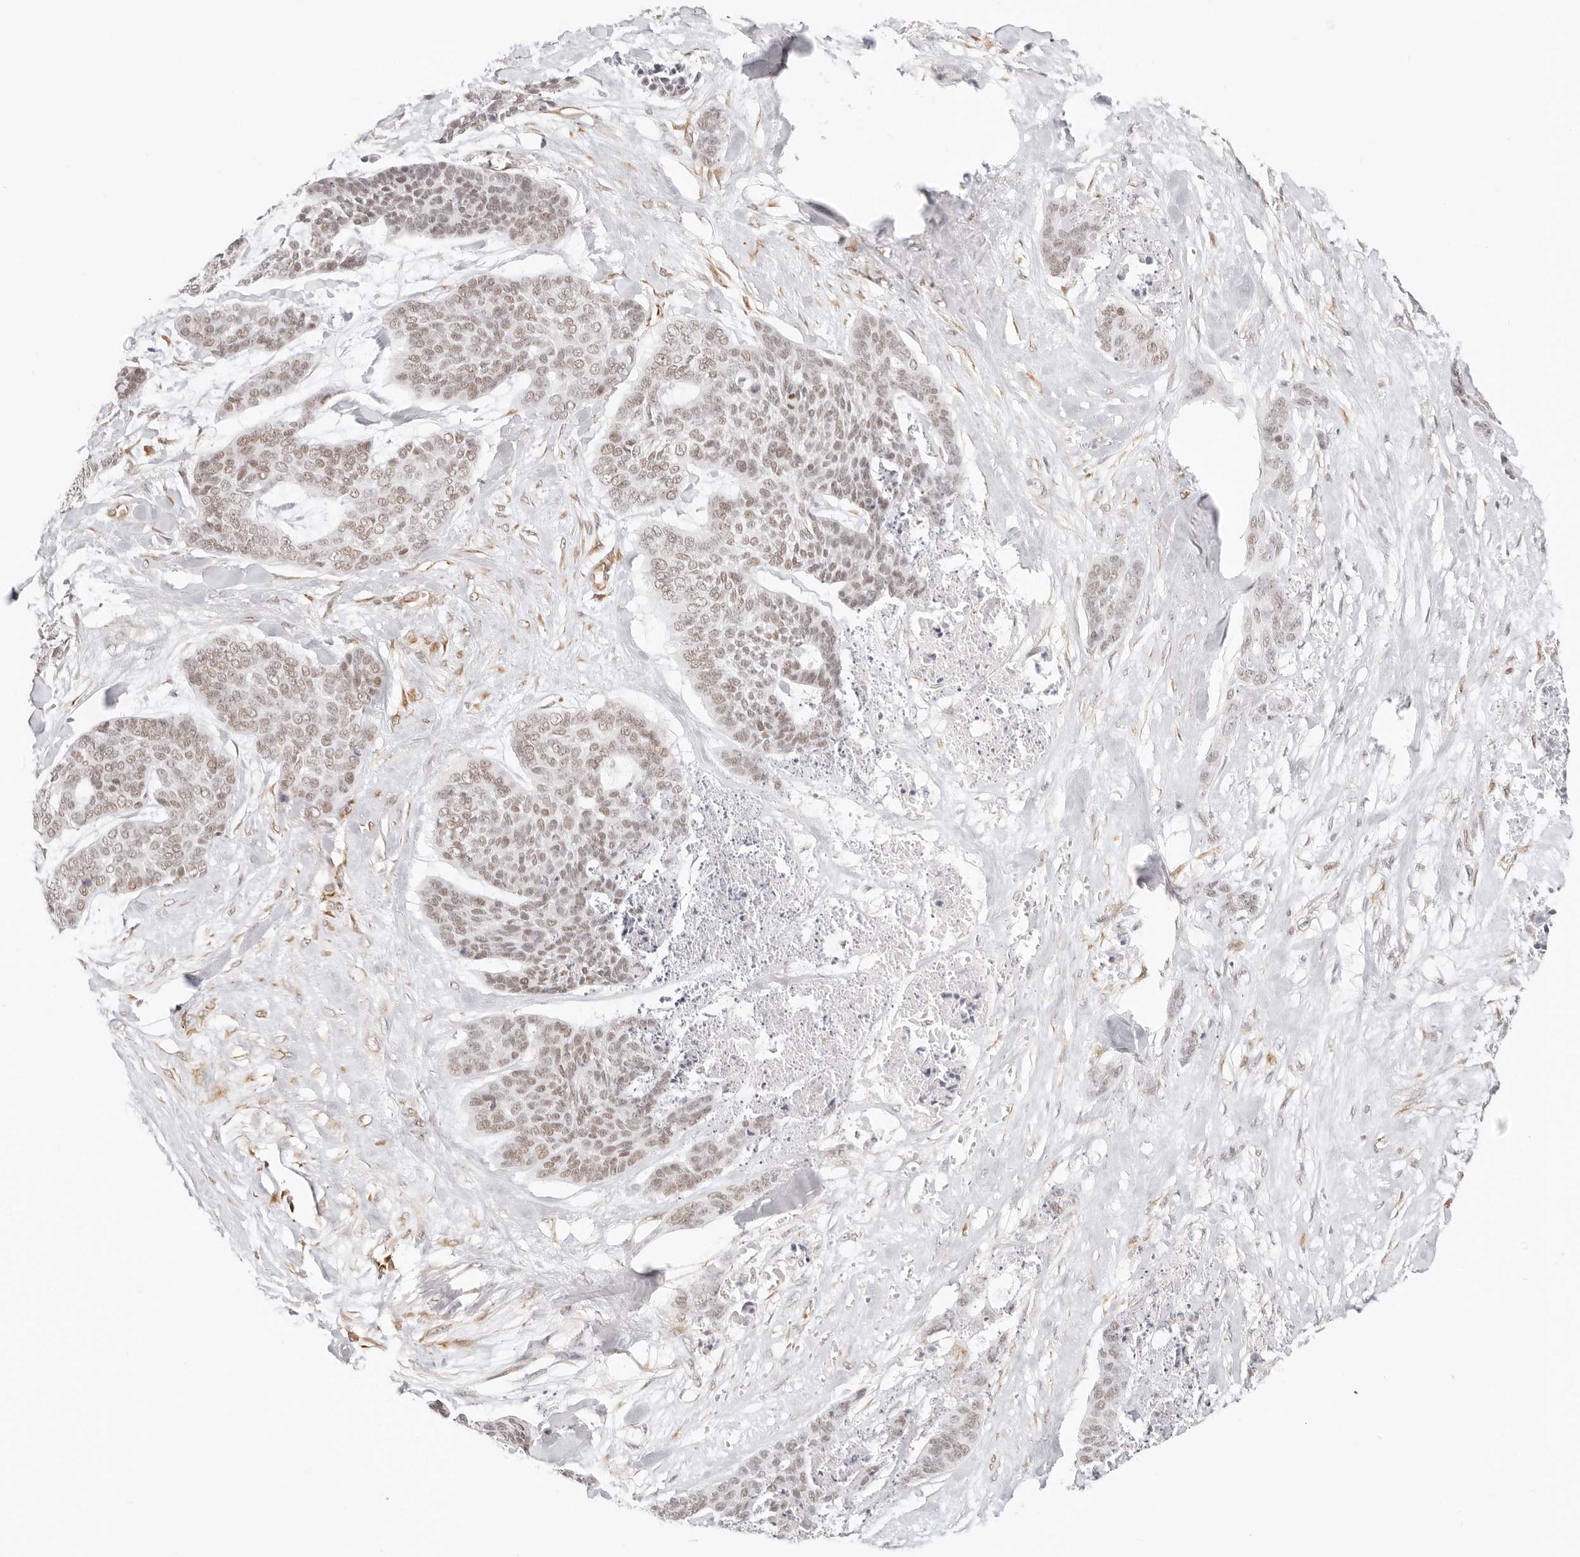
{"staining": {"intensity": "weak", "quantity": "25%-75%", "location": "nuclear"}, "tissue": "skin cancer", "cell_type": "Tumor cells", "image_type": "cancer", "snomed": [{"axis": "morphology", "description": "Basal cell carcinoma"}, {"axis": "topography", "description": "Skin"}], "caption": "Tumor cells display weak nuclear positivity in approximately 25%-75% of cells in skin cancer.", "gene": "ZC3H11A", "patient": {"sex": "female", "age": 64}}